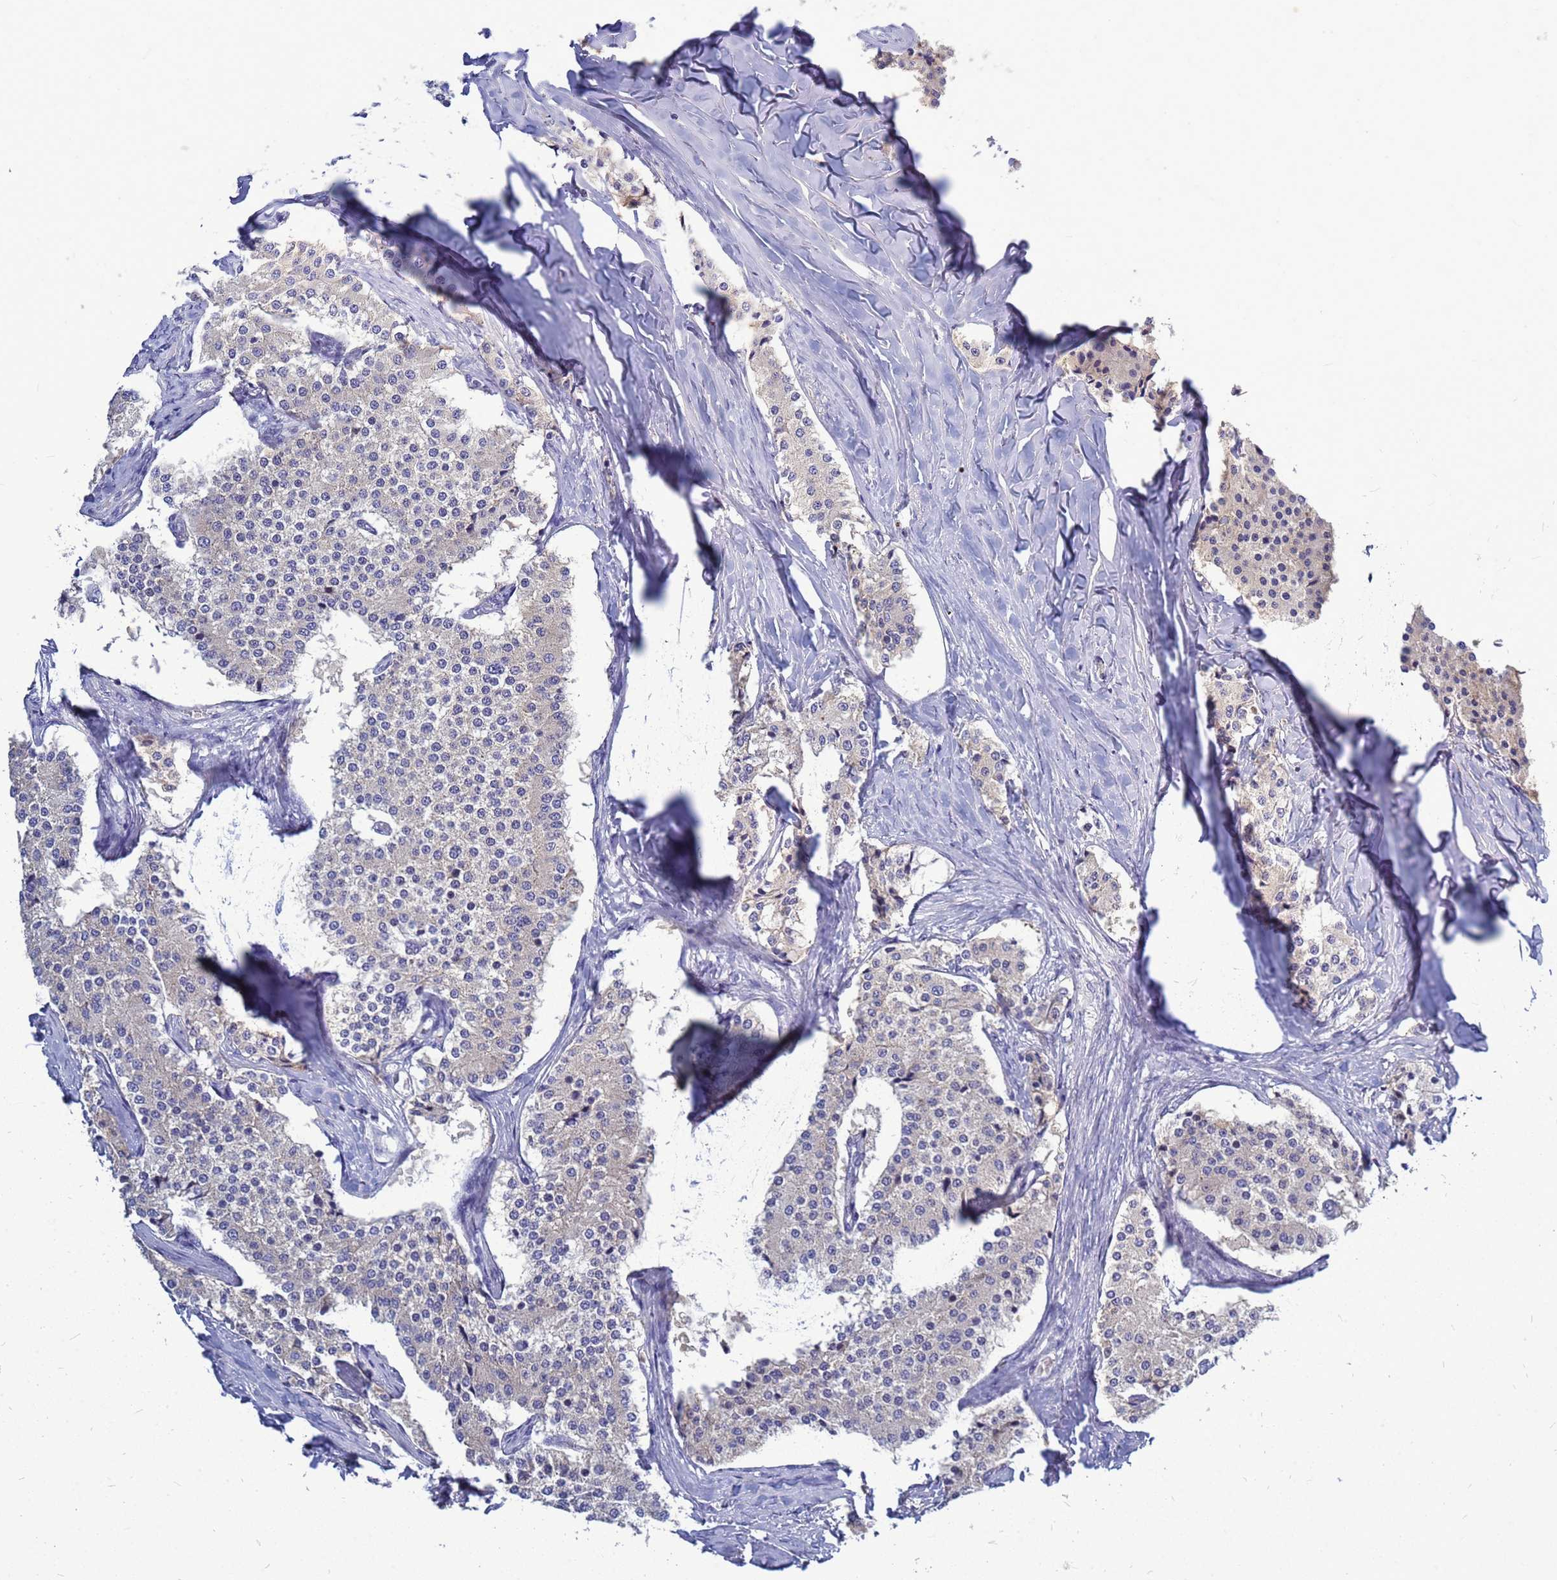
{"staining": {"intensity": "negative", "quantity": "none", "location": "none"}, "tissue": "carcinoid", "cell_type": "Tumor cells", "image_type": "cancer", "snomed": [{"axis": "morphology", "description": "Carcinoid, malignant, NOS"}, {"axis": "topography", "description": "Colon"}], "caption": "Tumor cells show no significant positivity in carcinoid (malignant). (Stains: DAB (3,3'-diaminobenzidine) immunohistochemistry (IHC) with hematoxylin counter stain, Microscopy: brightfield microscopy at high magnification).", "gene": "SRGAP3", "patient": {"sex": "female", "age": 52}}